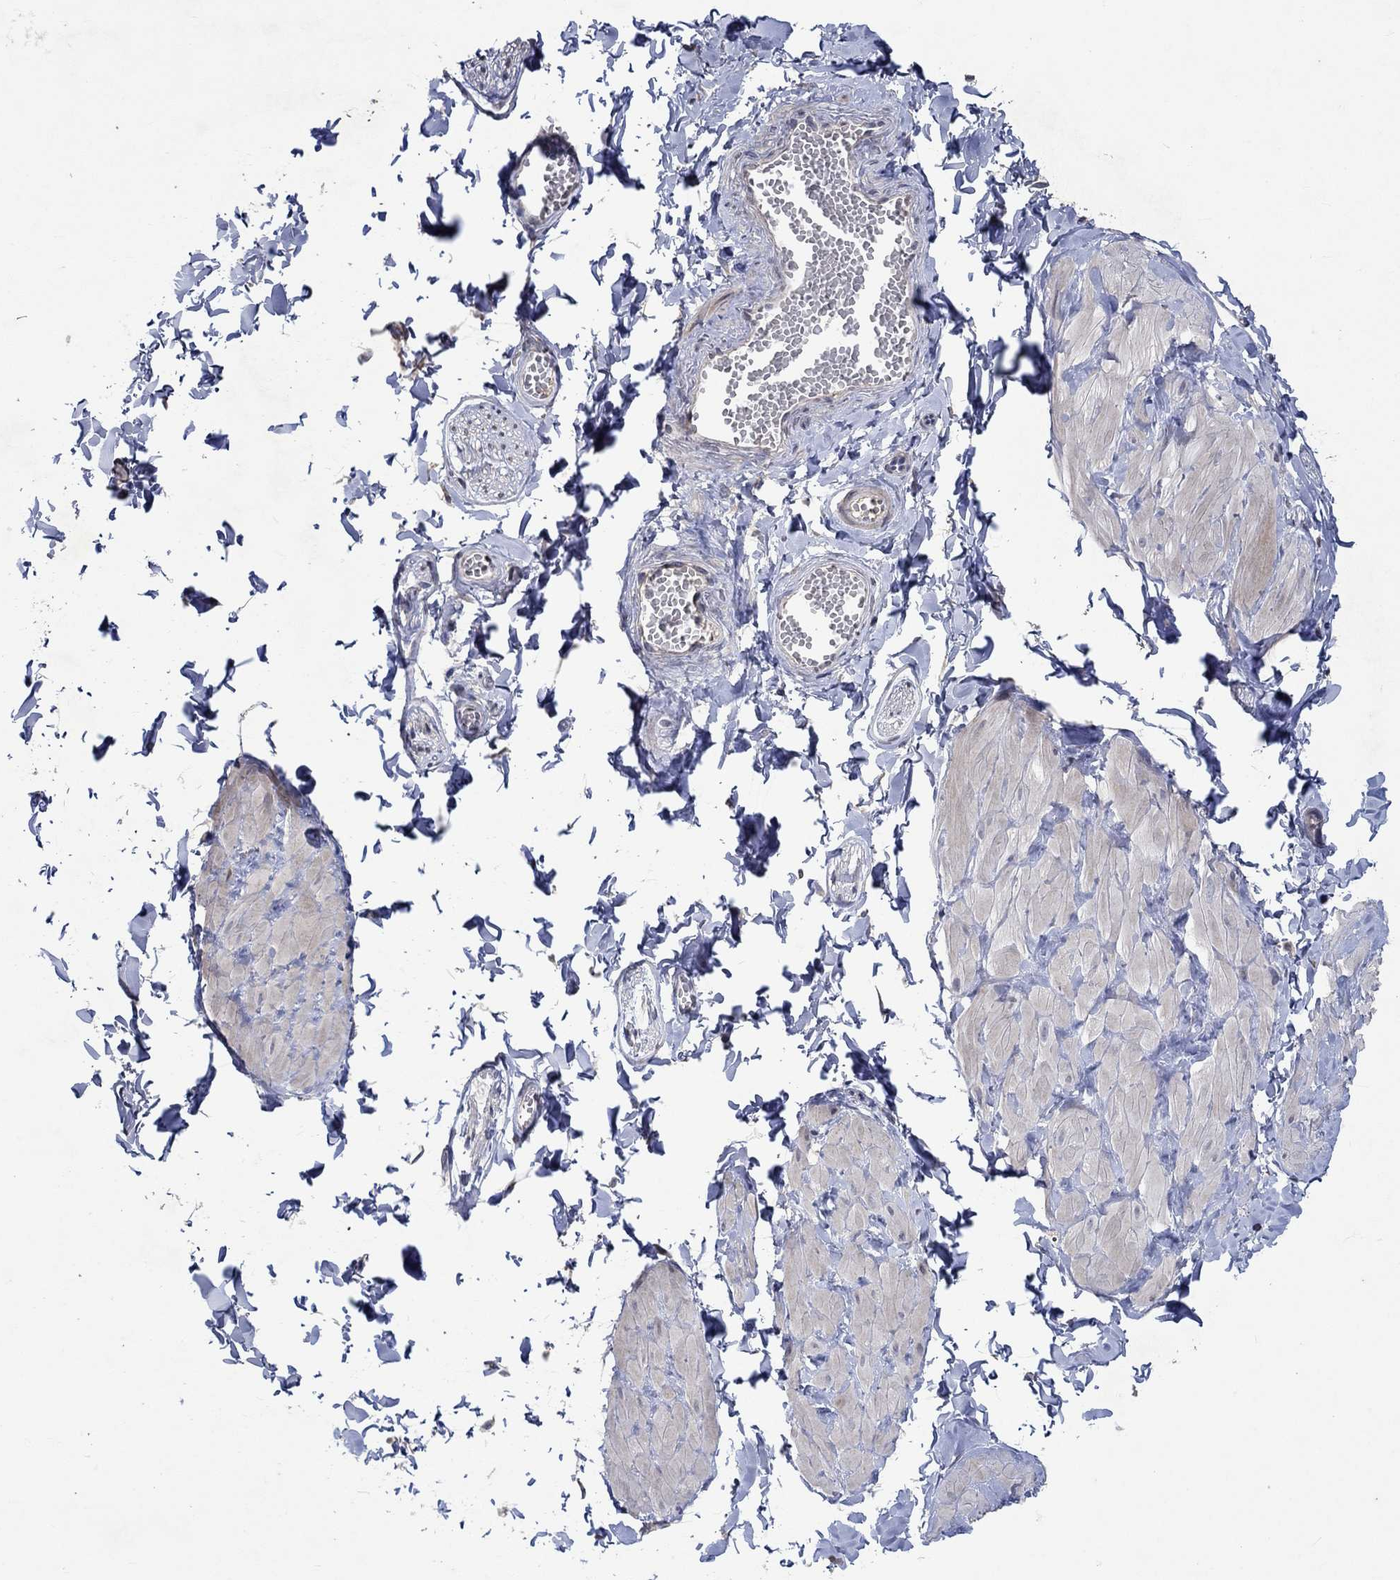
{"staining": {"intensity": "negative", "quantity": "none", "location": "none"}, "tissue": "adipose tissue", "cell_type": "Adipocytes", "image_type": "normal", "snomed": [{"axis": "morphology", "description": "Normal tissue, NOS"}, {"axis": "topography", "description": "Smooth muscle"}, {"axis": "topography", "description": "Peripheral nerve tissue"}], "caption": "Image shows no protein staining in adipocytes of benign adipose tissue. (DAB IHC, high magnification).", "gene": "TMEM169", "patient": {"sex": "male", "age": 22}}